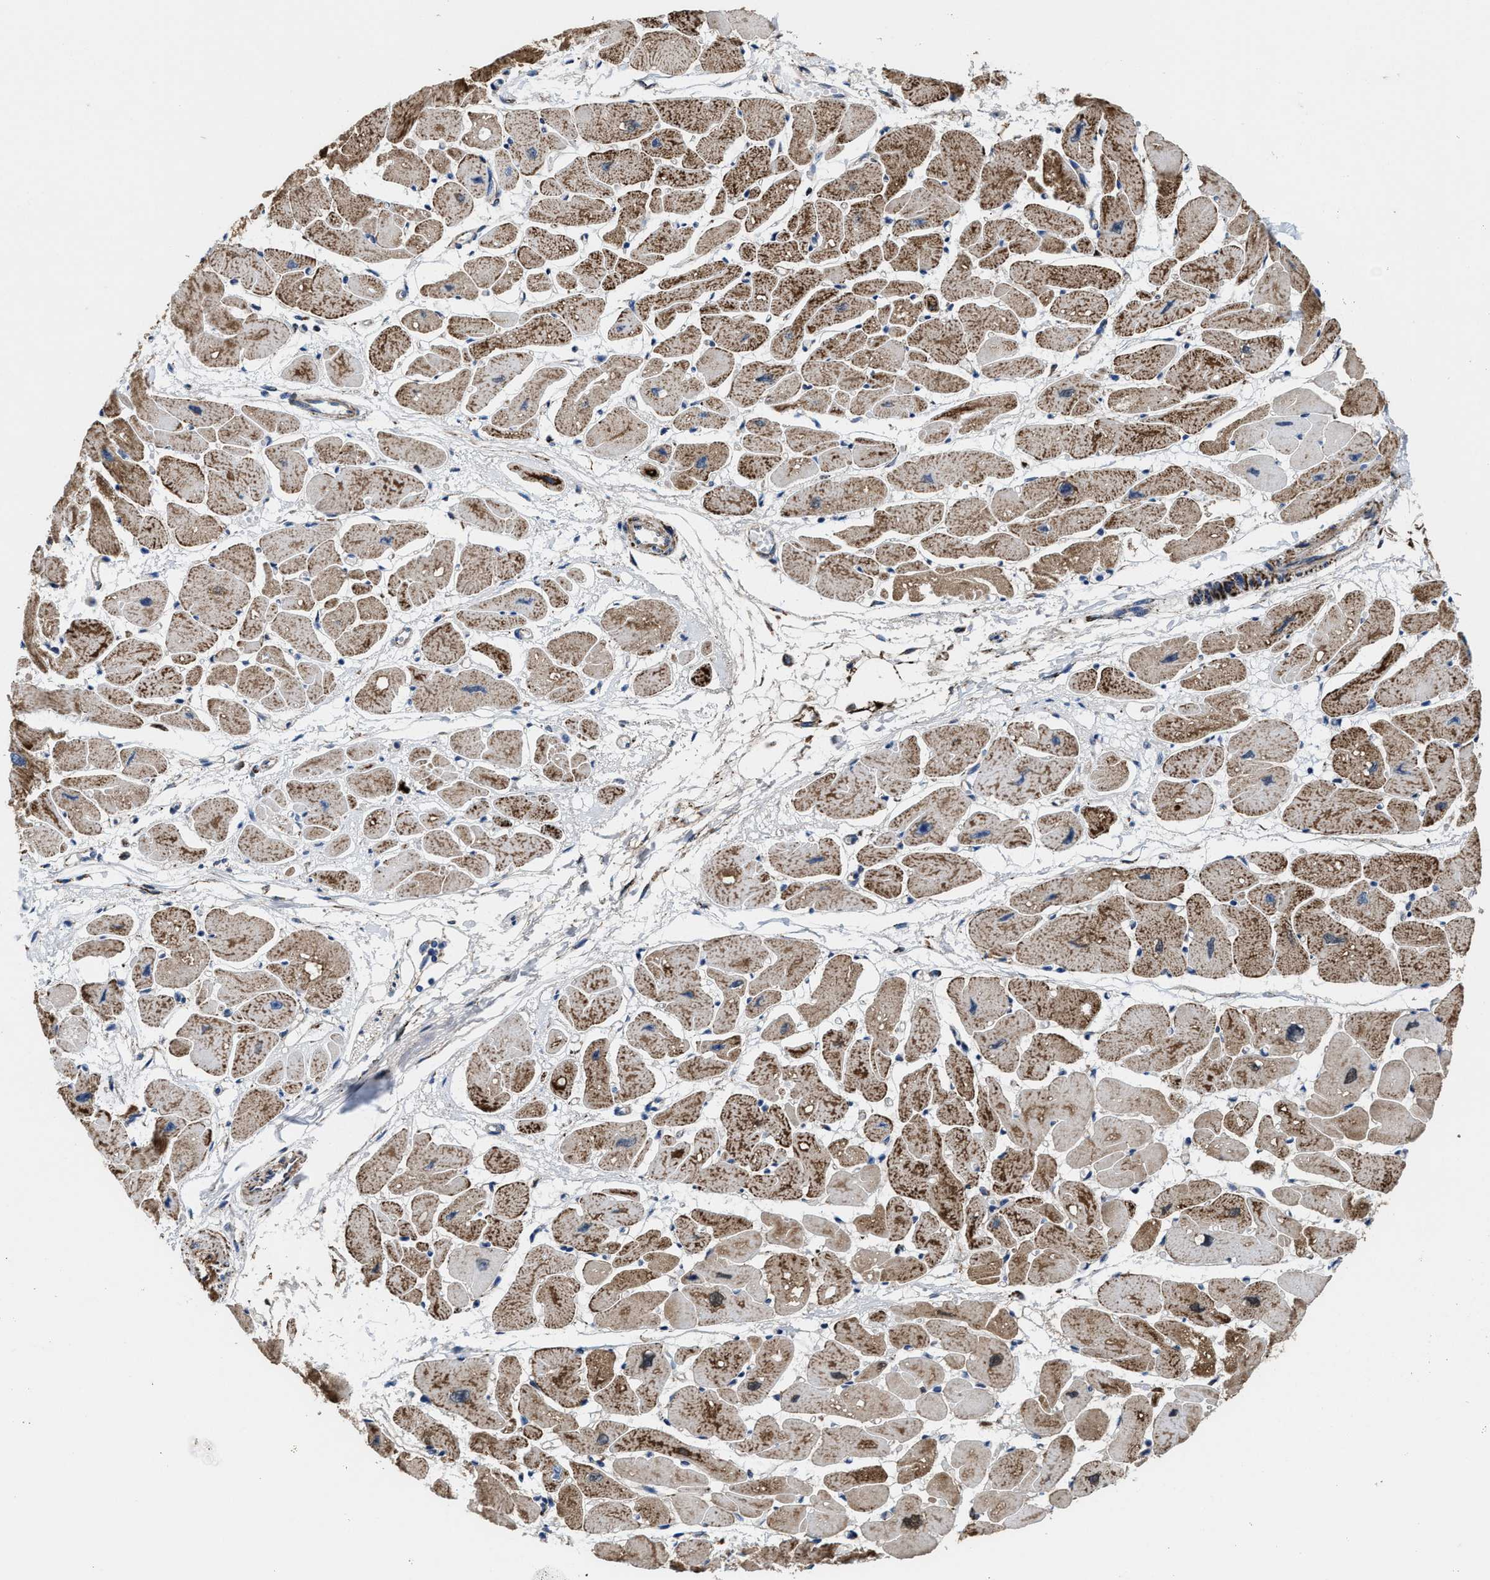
{"staining": {"intensity": "strong", "quantity": ">75%", "location": "cytoplasmic/membranous"}, "tissue": "heart muscle", "cell_type": "Cardiomyocytes", "image_type": "normal", "snomed": [{"axis": "morphology", "description": "Normal tissue, NOS"}, {"axis": "topography", "description": "Heart"}], "caption": "Heart muscle was stained to show a protein in brown. There is high levels of strong cytoplasmic/membranous expression in about >75% of cardiomyocytes. The protein of interest is stained brown, and the nuclei are stained in blue (DAB (3,3'-diaminobenzidine) IHC with brightfield microscopy, high magnification).", "gene": "ALDH1B1", "patient": {"sex": "female", "age": 54}}